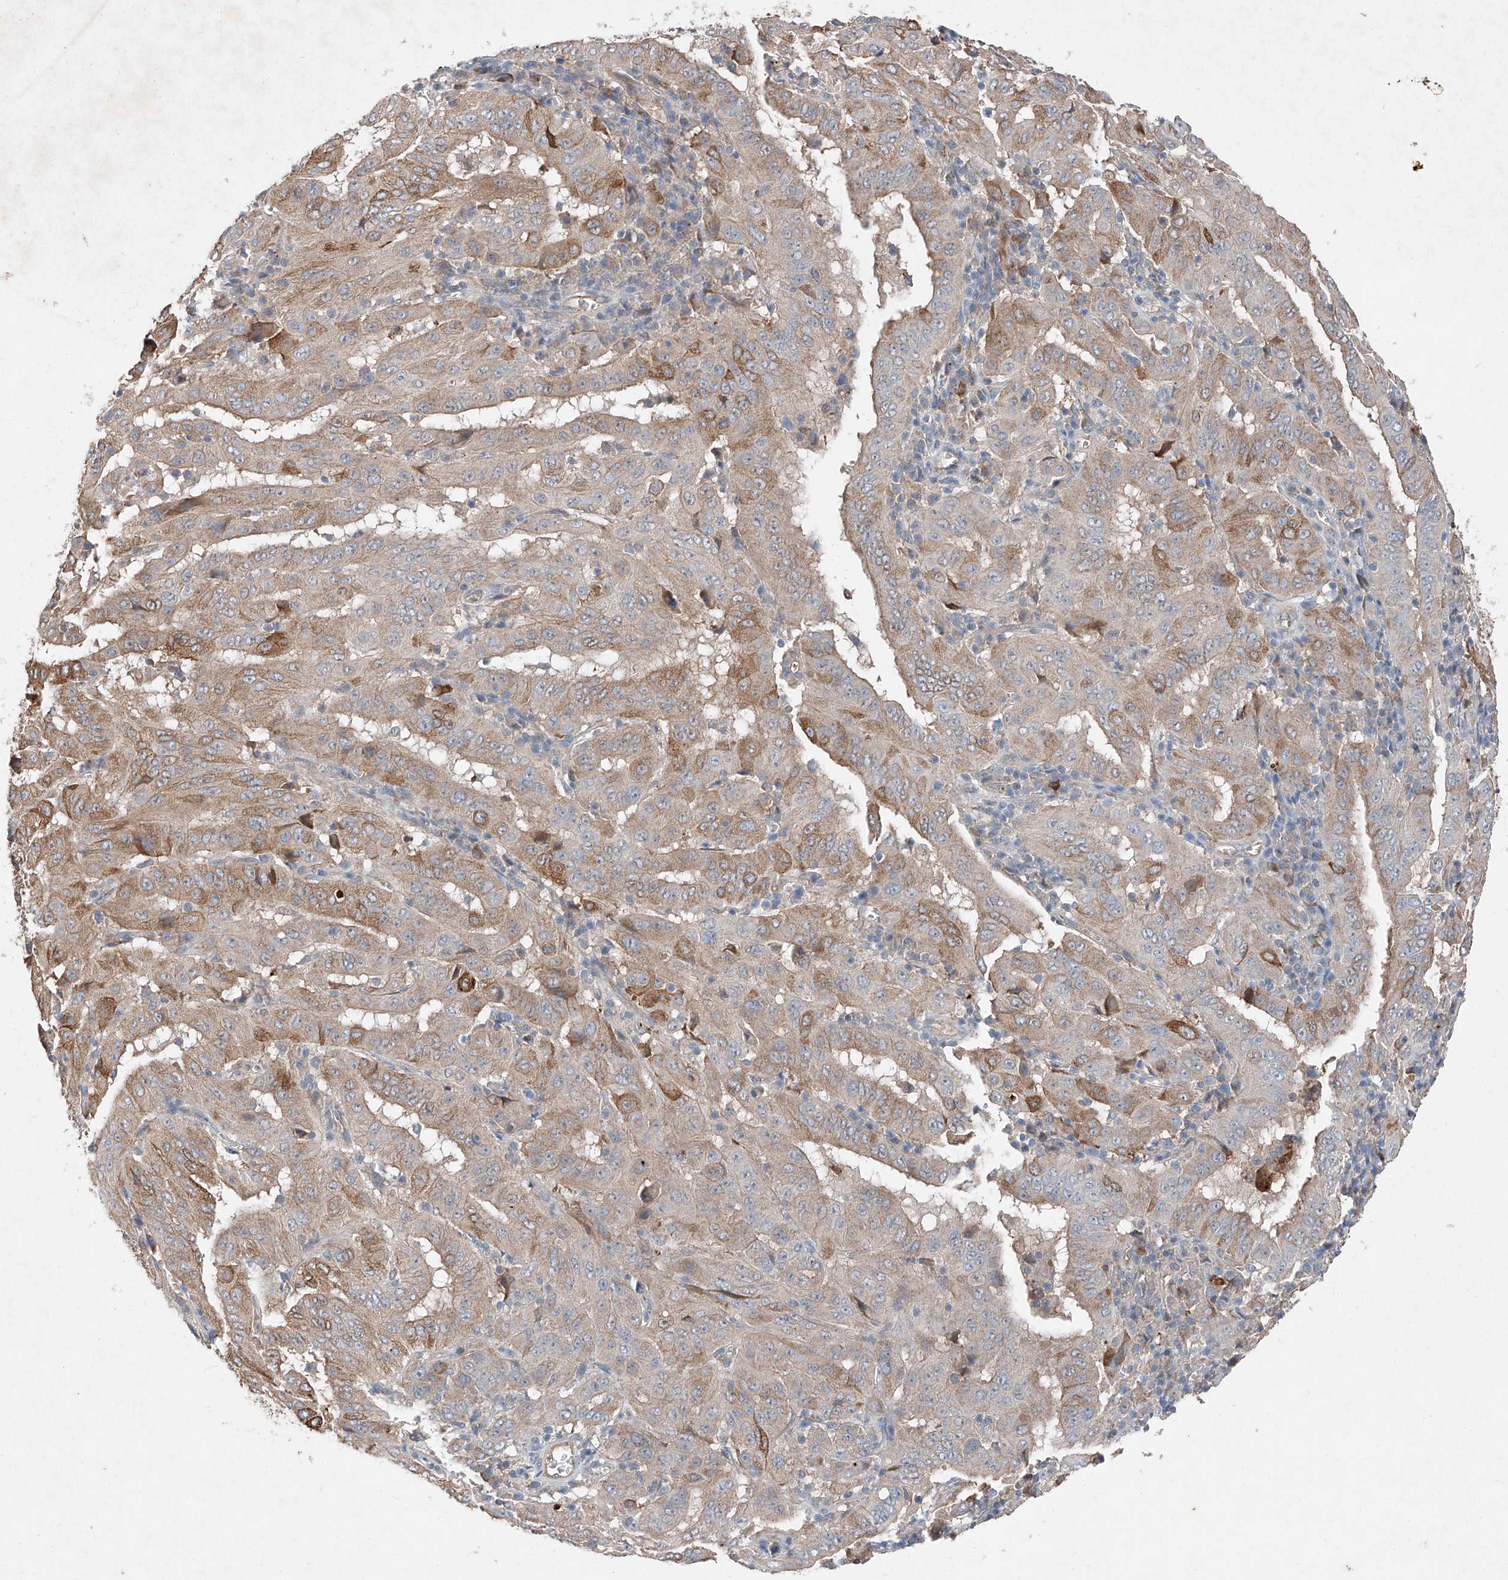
{"staining": {"intensity": "moderate", "quantity": "25%-75%", "location": "cytoplasmic/membranous"}, "tissue": "pancreatic cancer", "cell_type": "Tumor cells", "image_type": "cancer", "snomed": [{"axis": "morphology", "description": "Adenocarcinoma, NOS"}, {"axis": "topography", "description": "Pancreas"}], "caption": "This is an image of IHC staining of pancreatic adenocarcinoma, which shows moderate positivity in the cytoplasmic/membranous of tumor cells.", "gene": "RUSC1", "patient": {"sex": "male", "age": 63}}